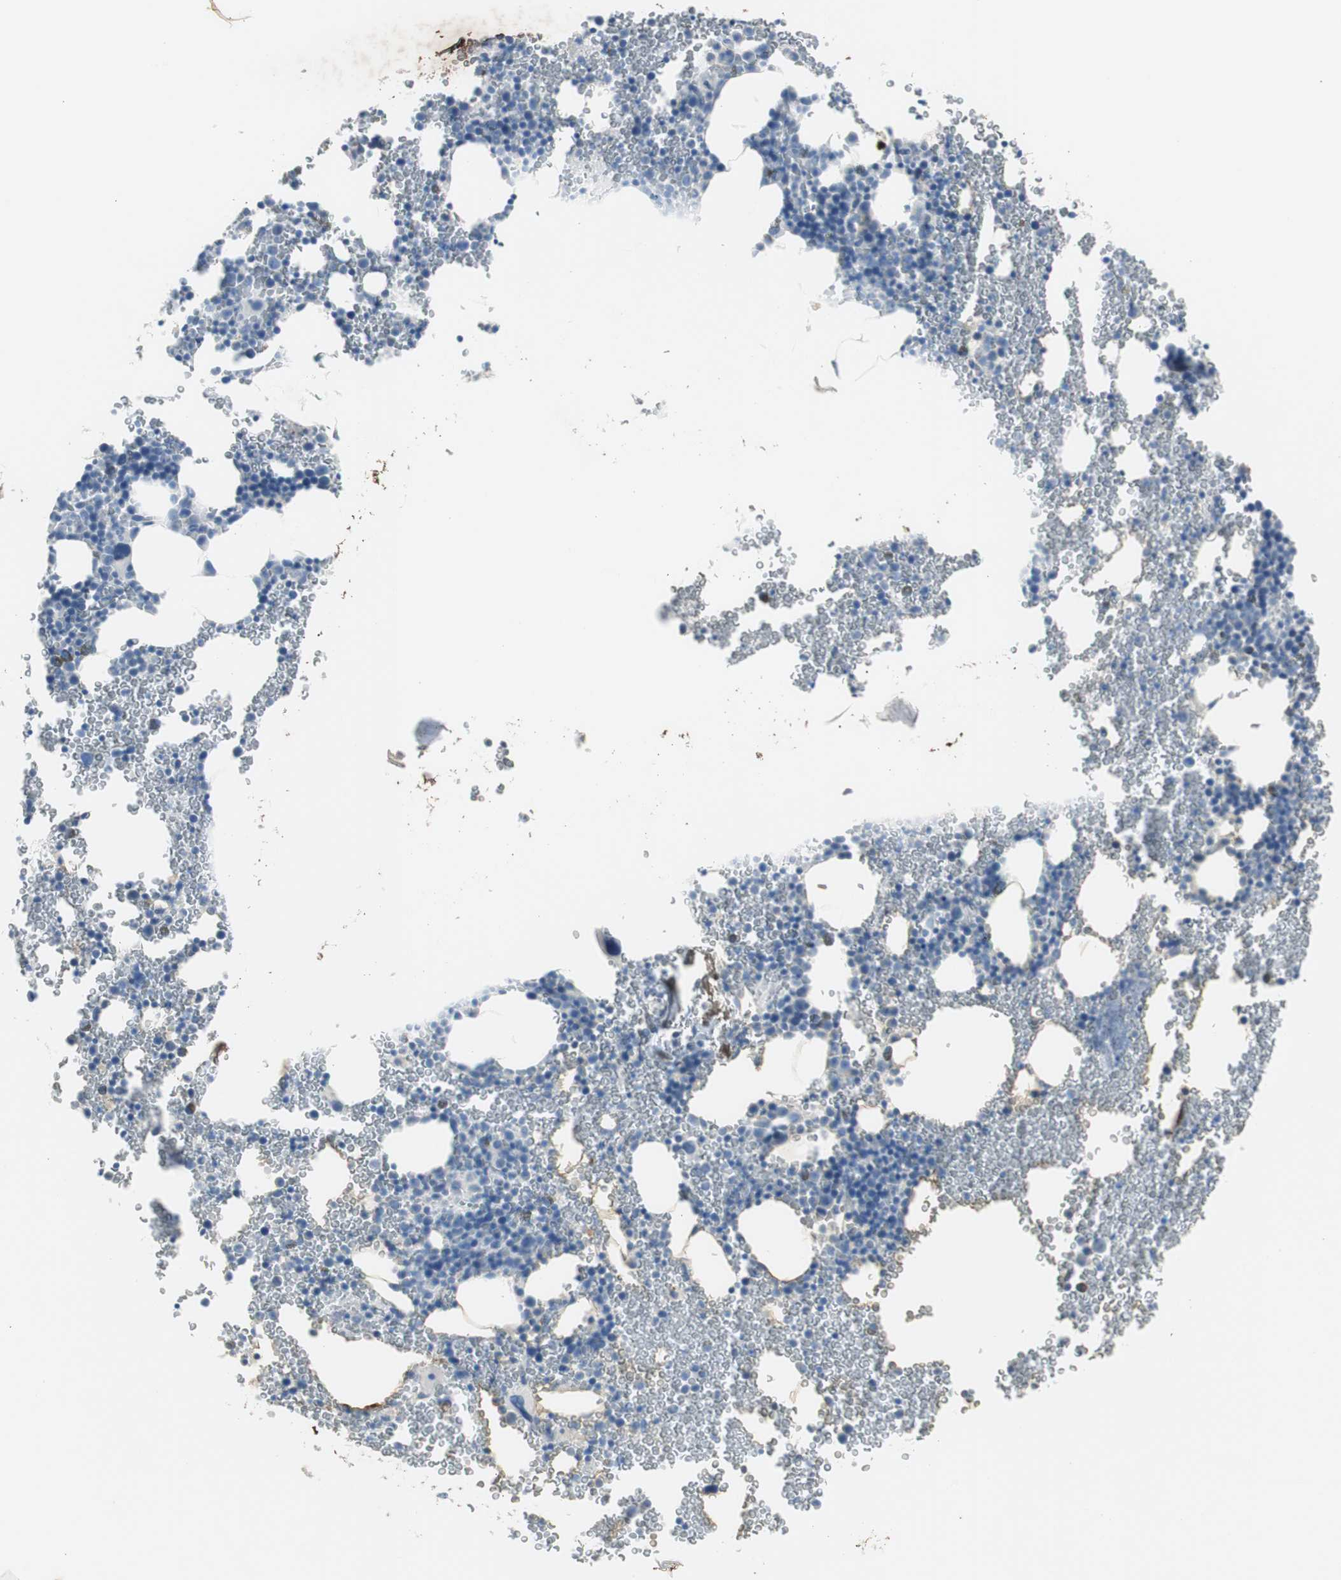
{"staining": {"intensity": "weak", "quantity": "<25%", "location": "cytoplasmic/membranous"}, "tissue": "bone marrow", "cell_type": "Hematopoietic cells", "image_type": "normal", "snomed": [{"axis": "morphology", "description": "Normal tissue, NOS"}, {"axis": "morphology", "description": "Inflammation, NOS"}, {"axis": "topography", "description": "Bone marrow"}], "caption": "Immunohistochemistry (IHC) of benign human bone marrow exhibits no positivity in hematopoietic cells.", "gene": "S100A7A", "patient": {"sex": "male", "age": 22}}